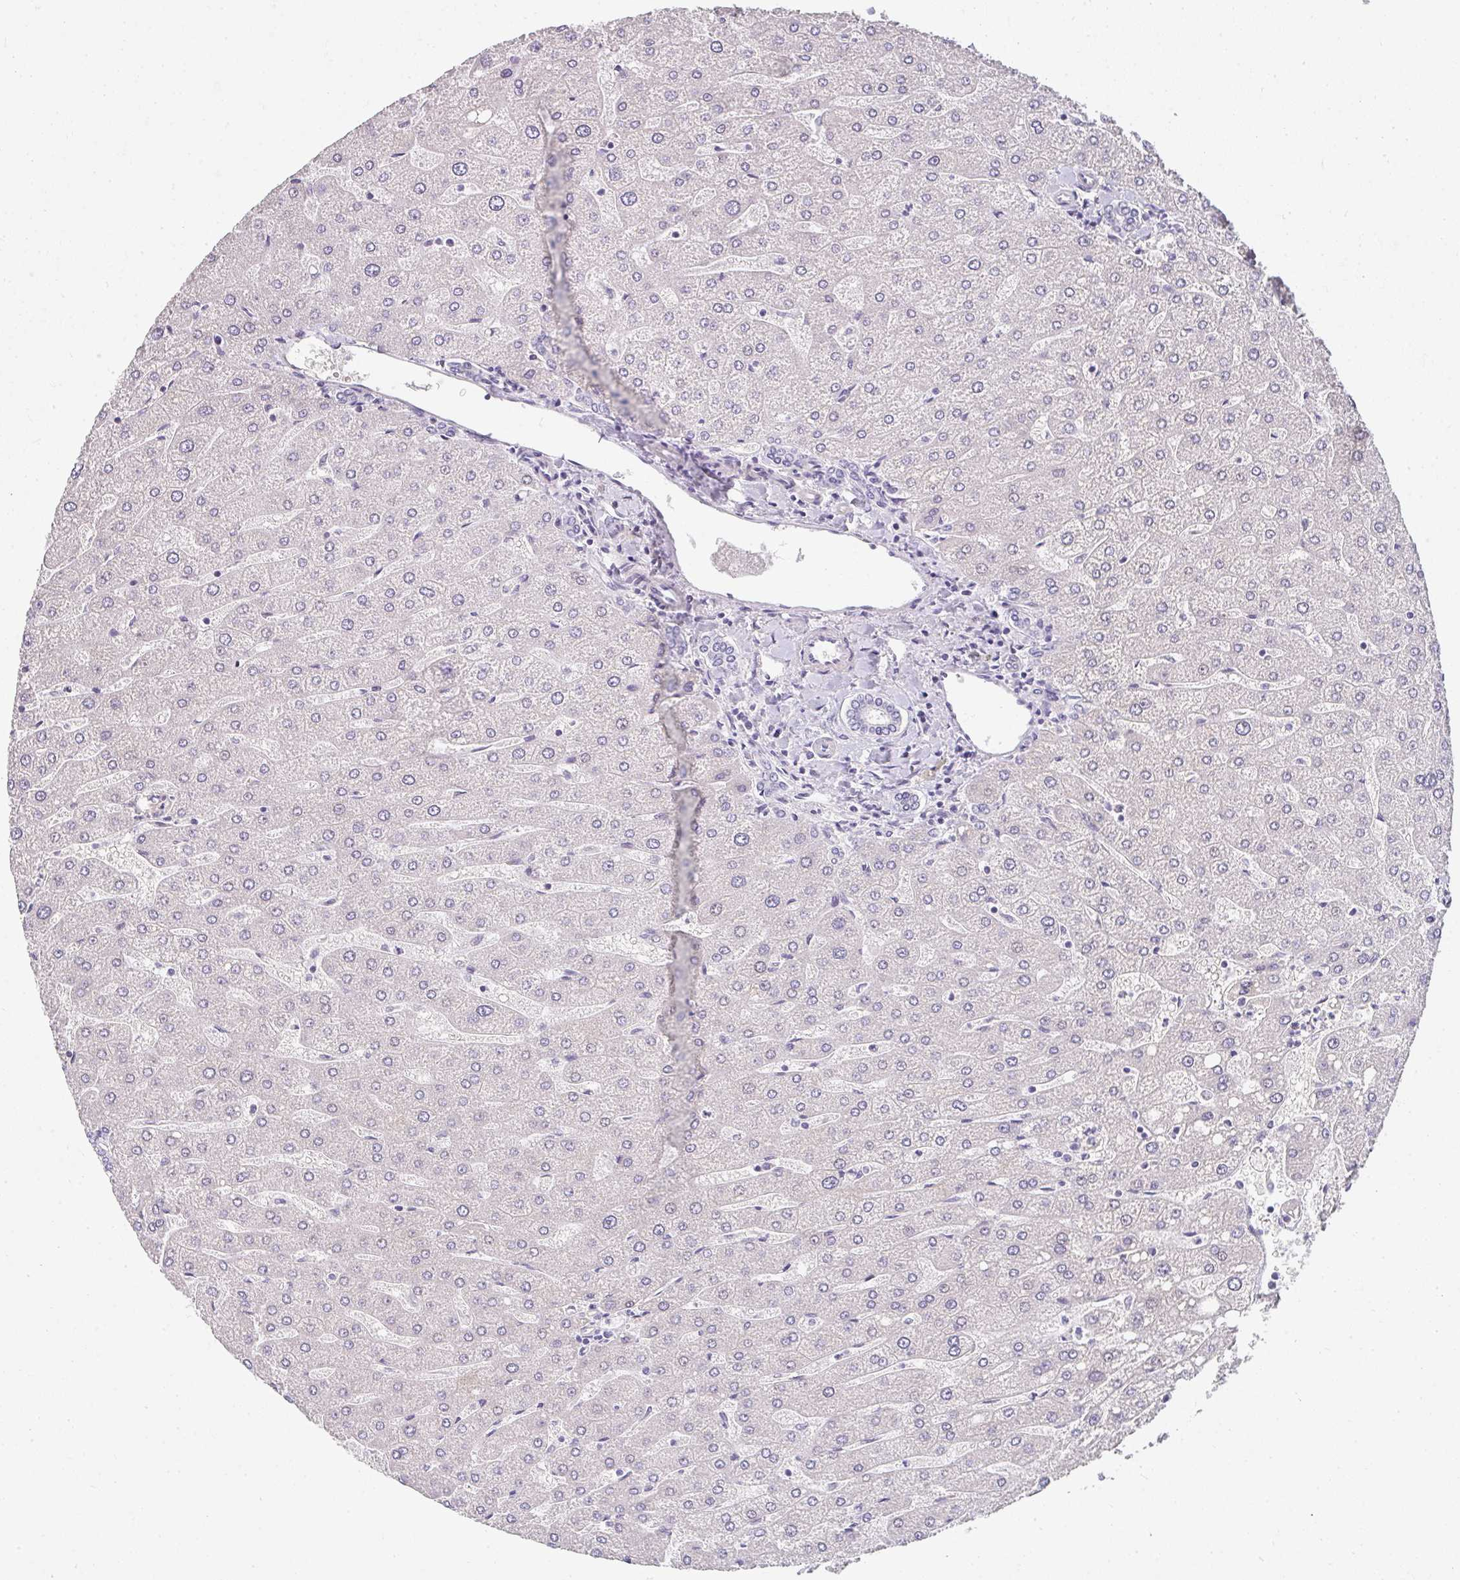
{"staining": {"intensity": "negative", "quantity": "none", "location": "none"}, "tissue": "liver", "cell_type": "Cholangiocytes", "image_type": "normal", "snomed": [{"axis": "morphology", "description": "Normal tissue, NOS"}, {"axis": "topography", "description": "Liver"}], "caption": "This is a photomicrograph of immunohistochemistry staining of unremarkable liver, which shows no expression in cholangiocytes. (DAB (3,3'-diaminobenzidine) immunohistochemistry (IHC), high magnification).", "gene": "NEU2", "patient": {"sex": "male", "age": 67}}